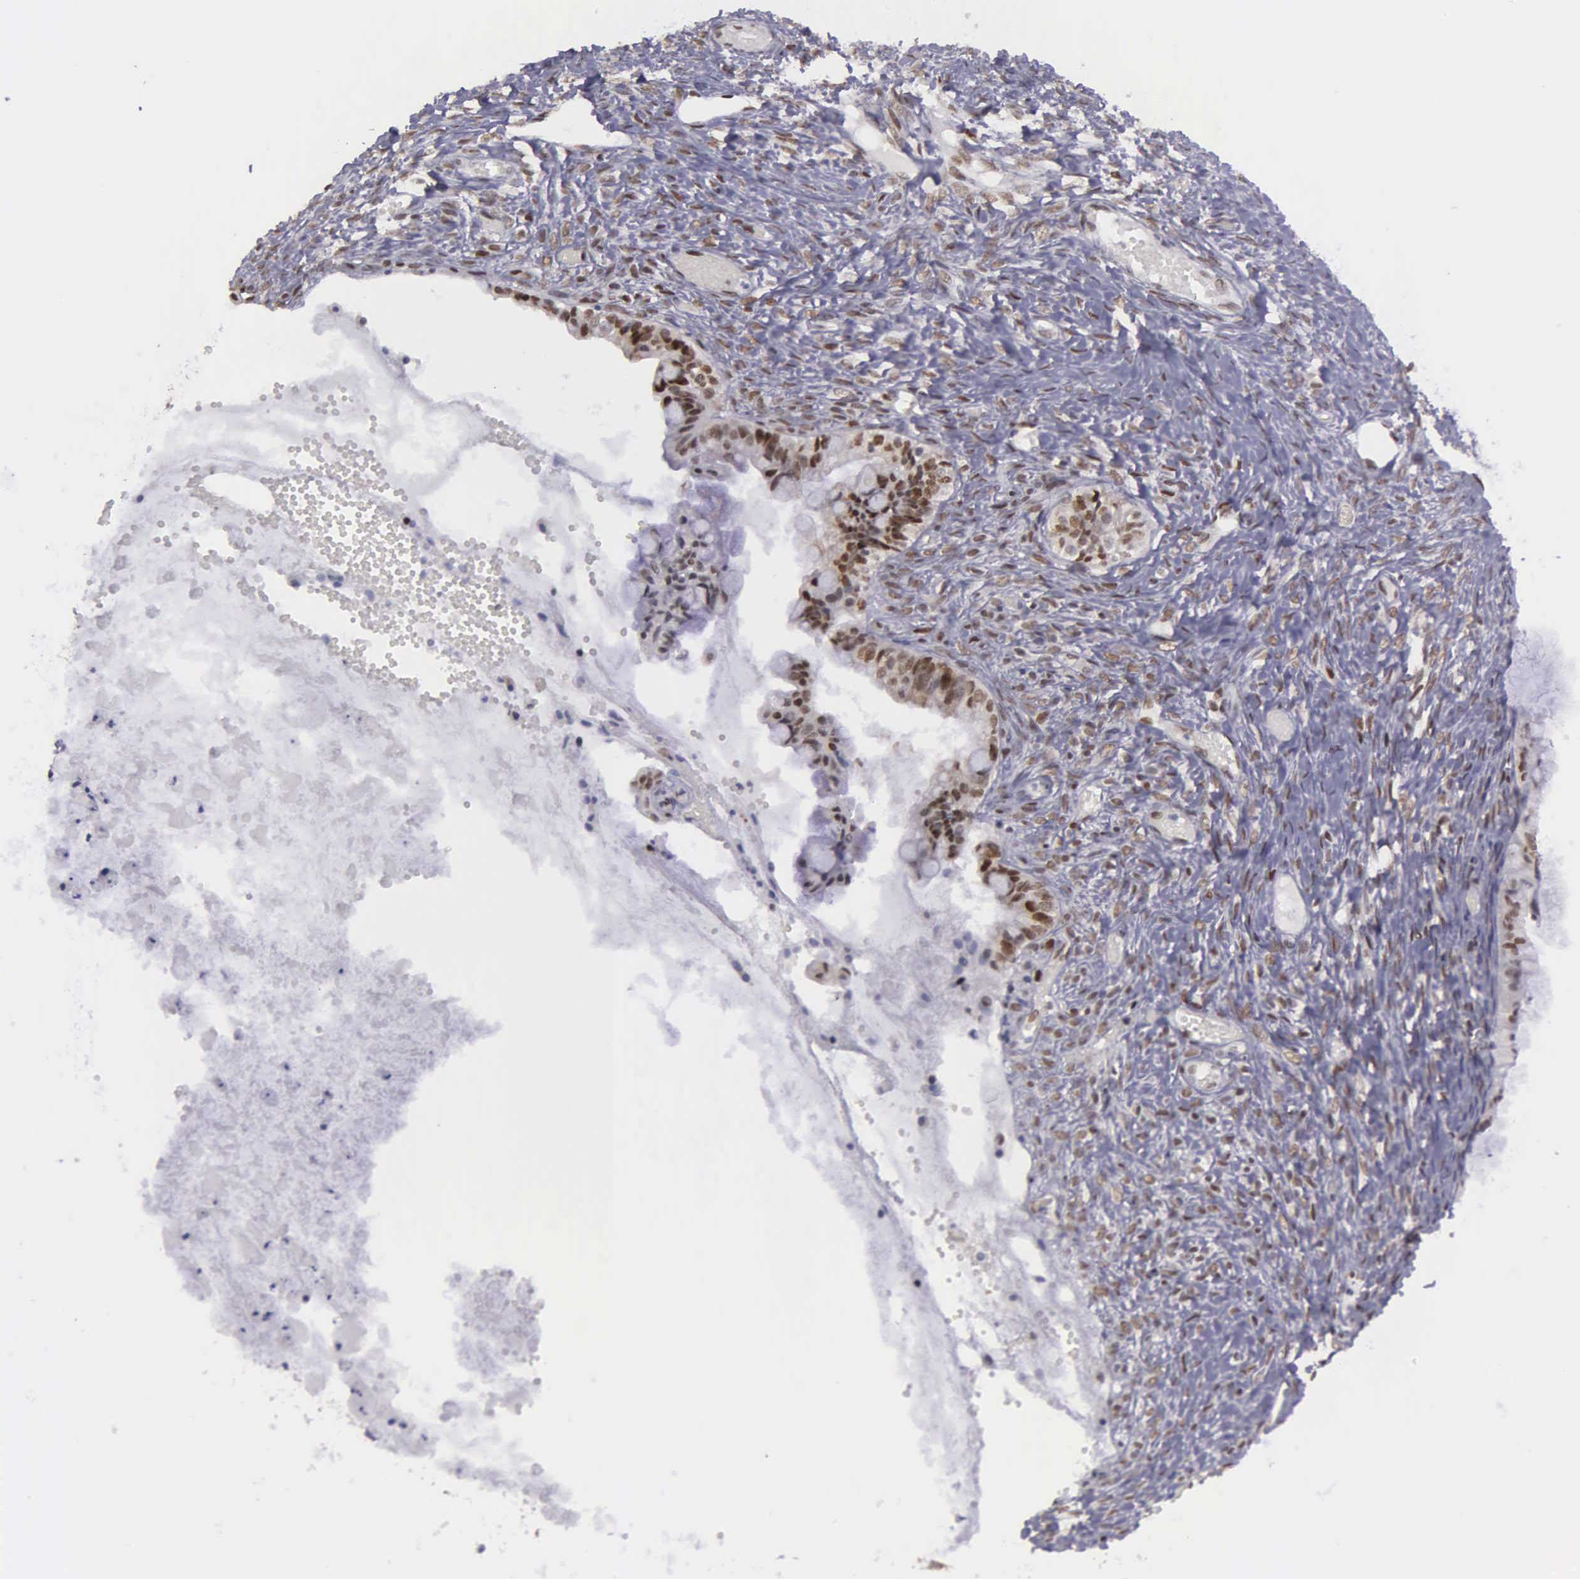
{"staining": {"intensity": "moderate", "quantity": "25%-75%", "location": "nuclear"}, "tissue": "ovarian cancer", "cell_type": "Tumor cells", "image_type": "cancer", "snomed": [{"axis": "morphology", "description": "Cystadenocarcinoma, mucinous, NOS"}, {"axis": "topography", "description": "Ovary"}], "caption": "Immunohistochemistry (IHC) (DAB) staining of human ovarian cancer demonstrates moderate nuclear protein staining in about 25%-75% of tumor cells. (Stains: DAB in brown, nuclei in blue, Microscopy: brightfield microscopy at high magnification).", "gene": "UBR7", "patient": {"sex": "female", "age": 57}}